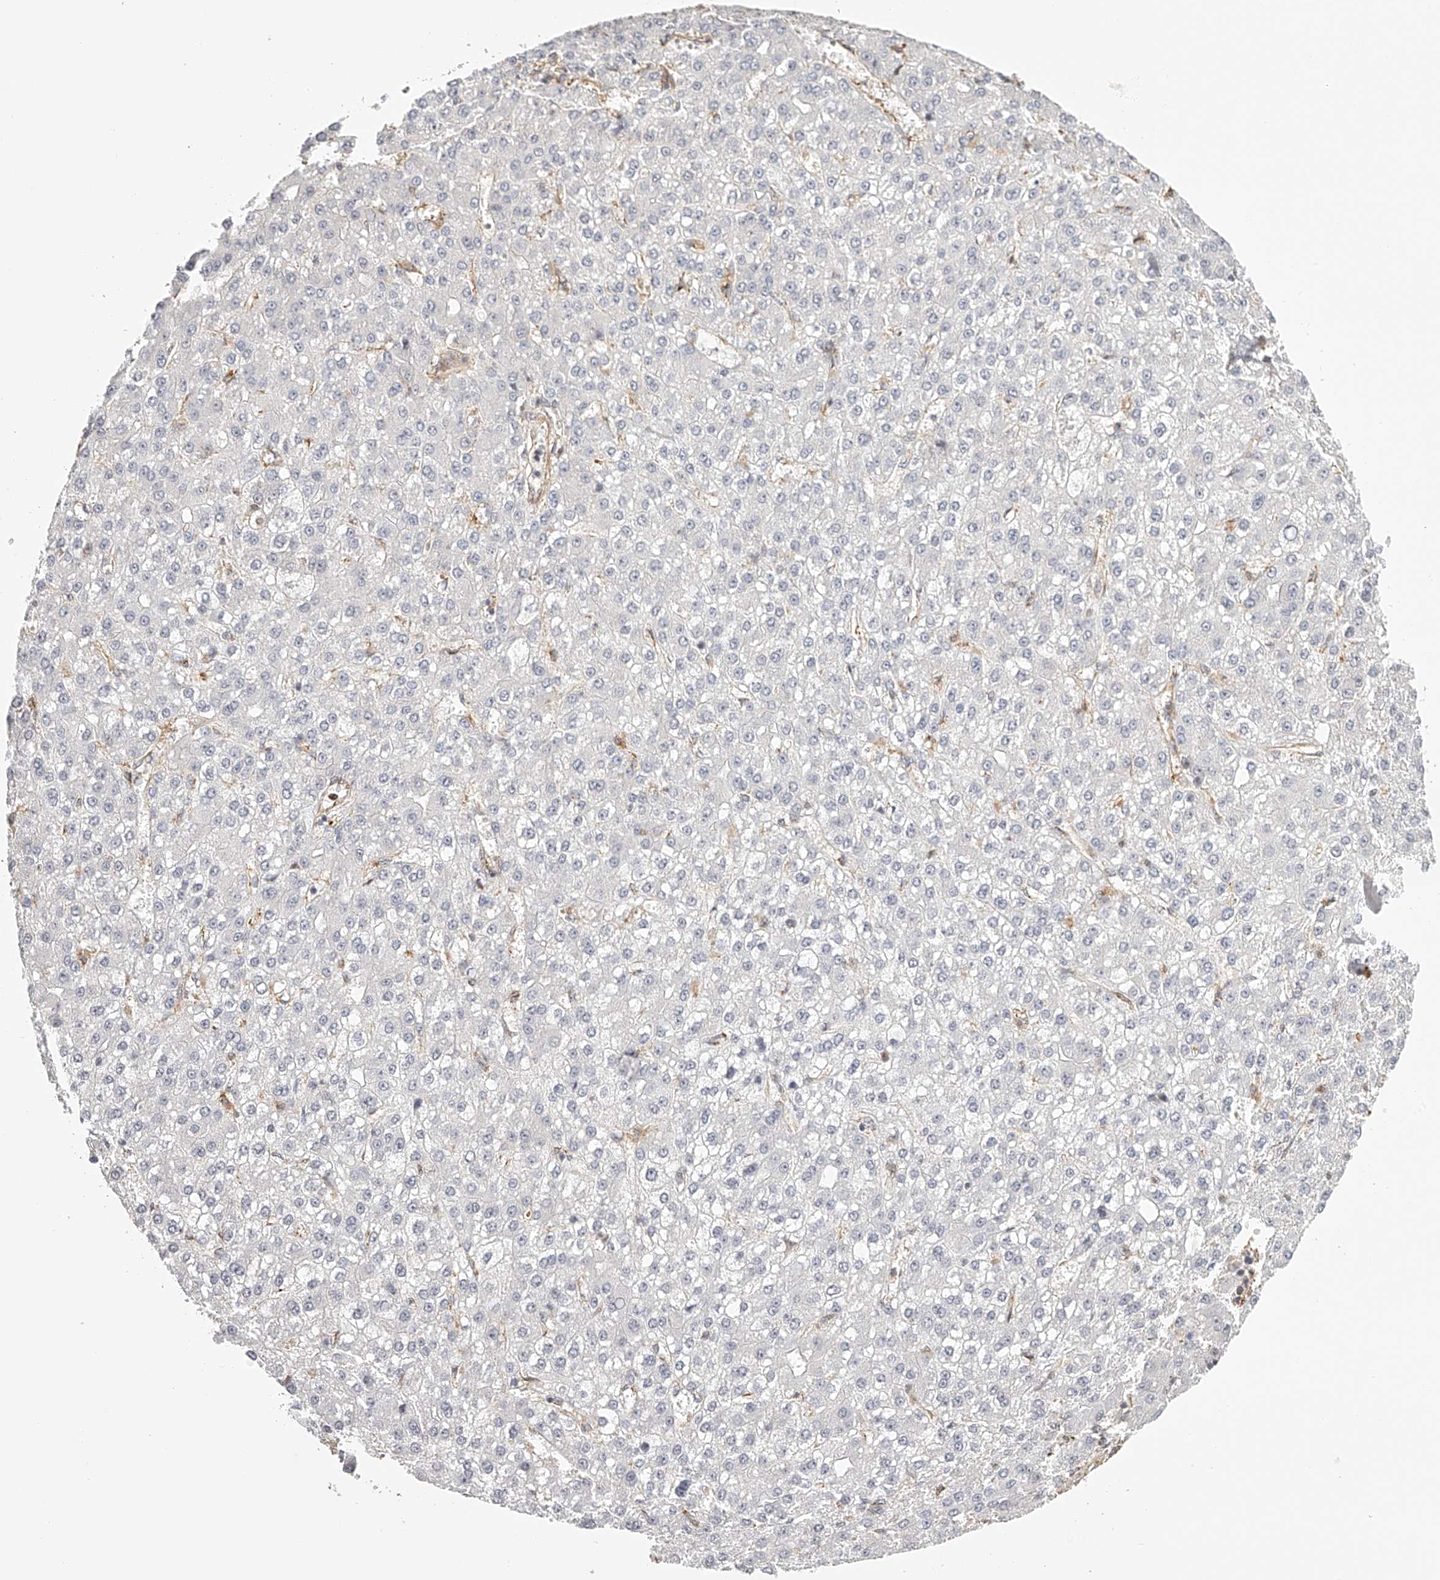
{"staining": {"intensity": "negative", "quantity": "none", "location": "none"}, "tissue": "liver cancer", "cell_type": "Tumor cells", "image_type": "cancer", "snomed": [{"axis": "morphology", "description": "Carcinoma, Hepatocellular, NOS"}, {"axis": "topography", "description": "Liver"}], "caption": "A high-resolution photomicrograph shows immunohistochemistry staining of liver cancer, which shows no significant positivity in tumor cells.", "gene": "SYNC", "patient": {"sex": "male", "age": 67}}